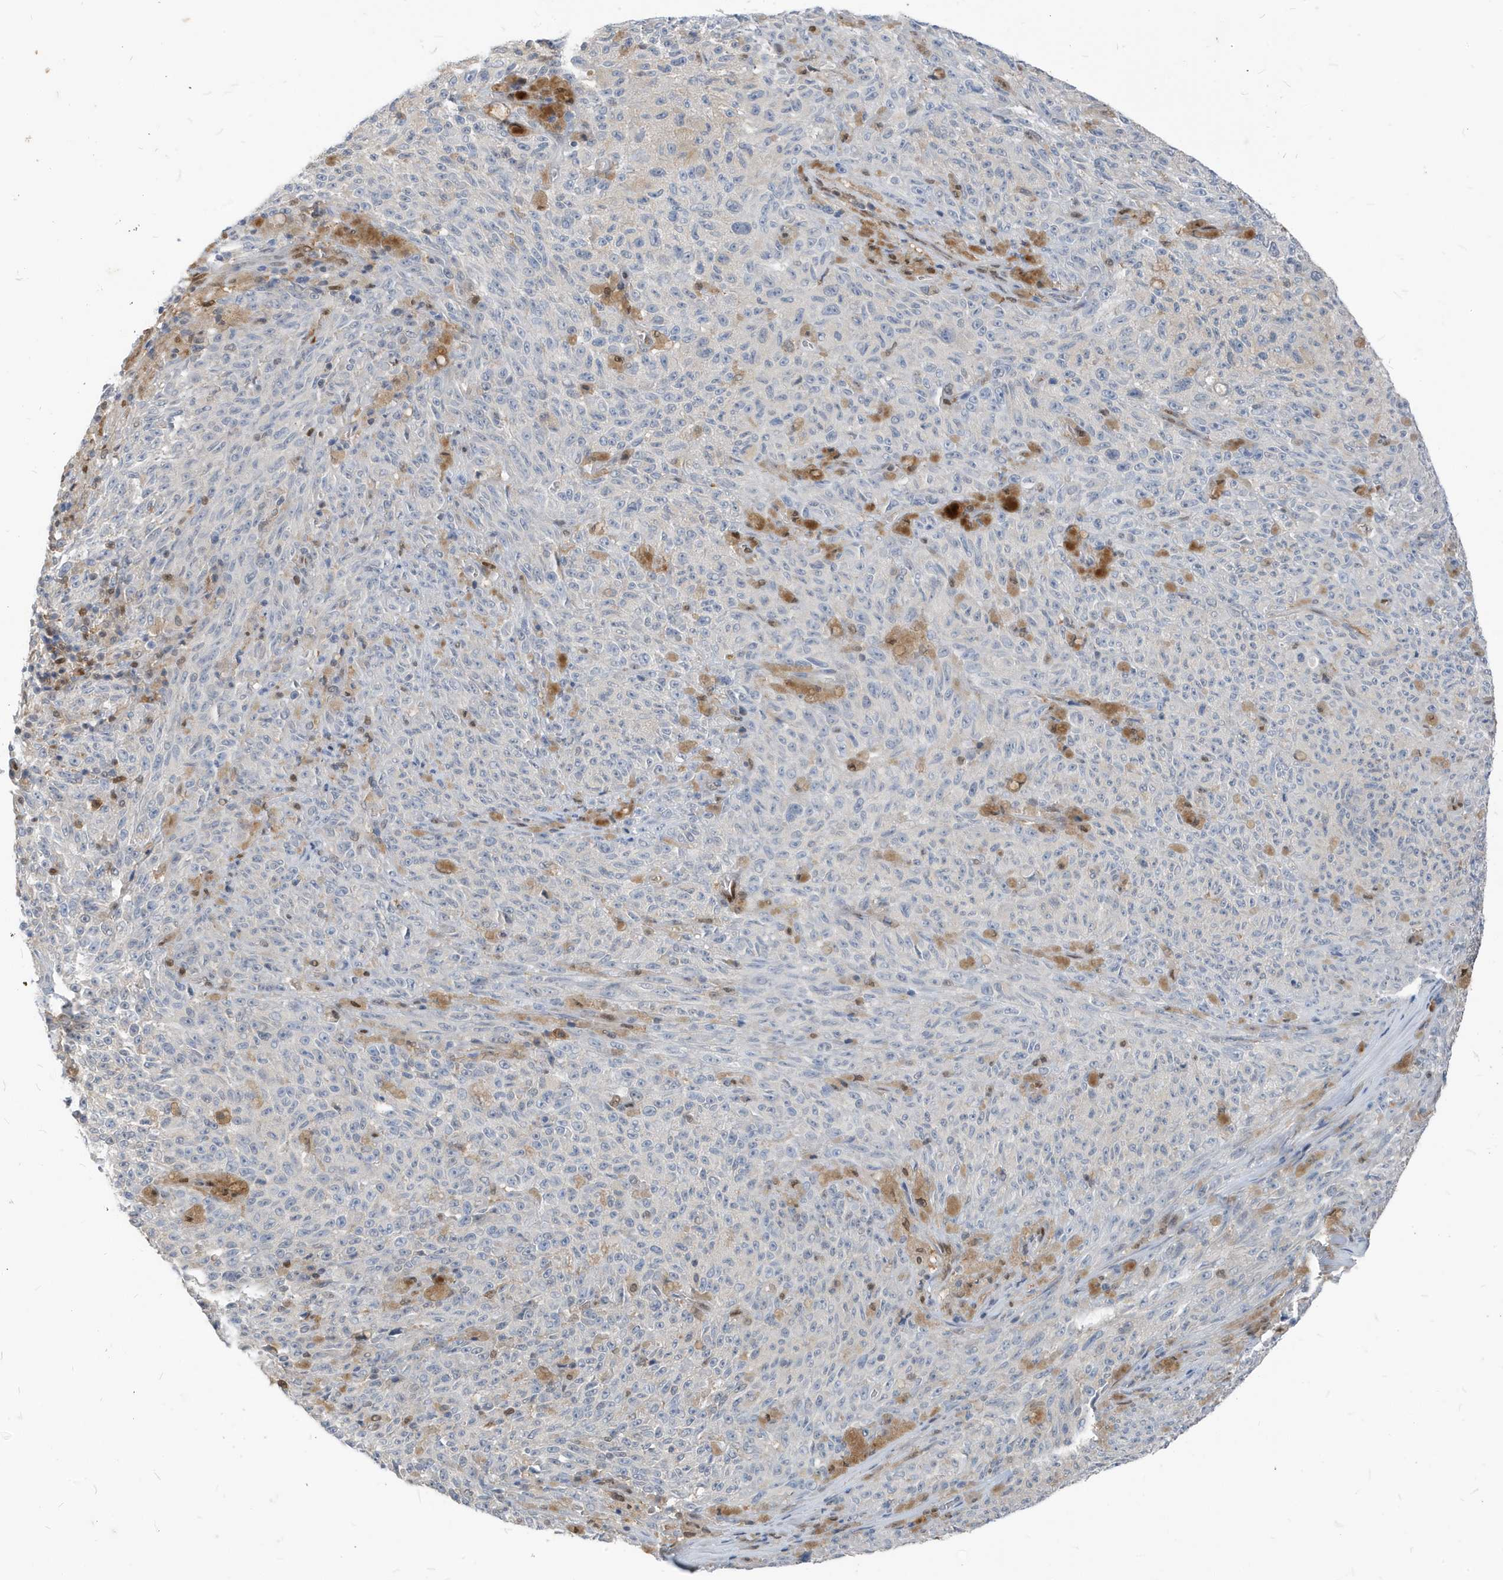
{"staining": {"intensity": "negative", "quantity": "none", "location": "none"}, "tissue": "melanoma", "cell_type": "Tumor cells", "image_type": "cancer", "snomed": [{"axis": "morphology", "description": "Malignant melanoma, NOS"}, {"axis": "topography", "description": "Skin"}], "caption": "Tumor cells show no significant protein staining in malignant melanoma.", "gene": "NCOA7", "patient": {"sex": "female", "age": 82}}